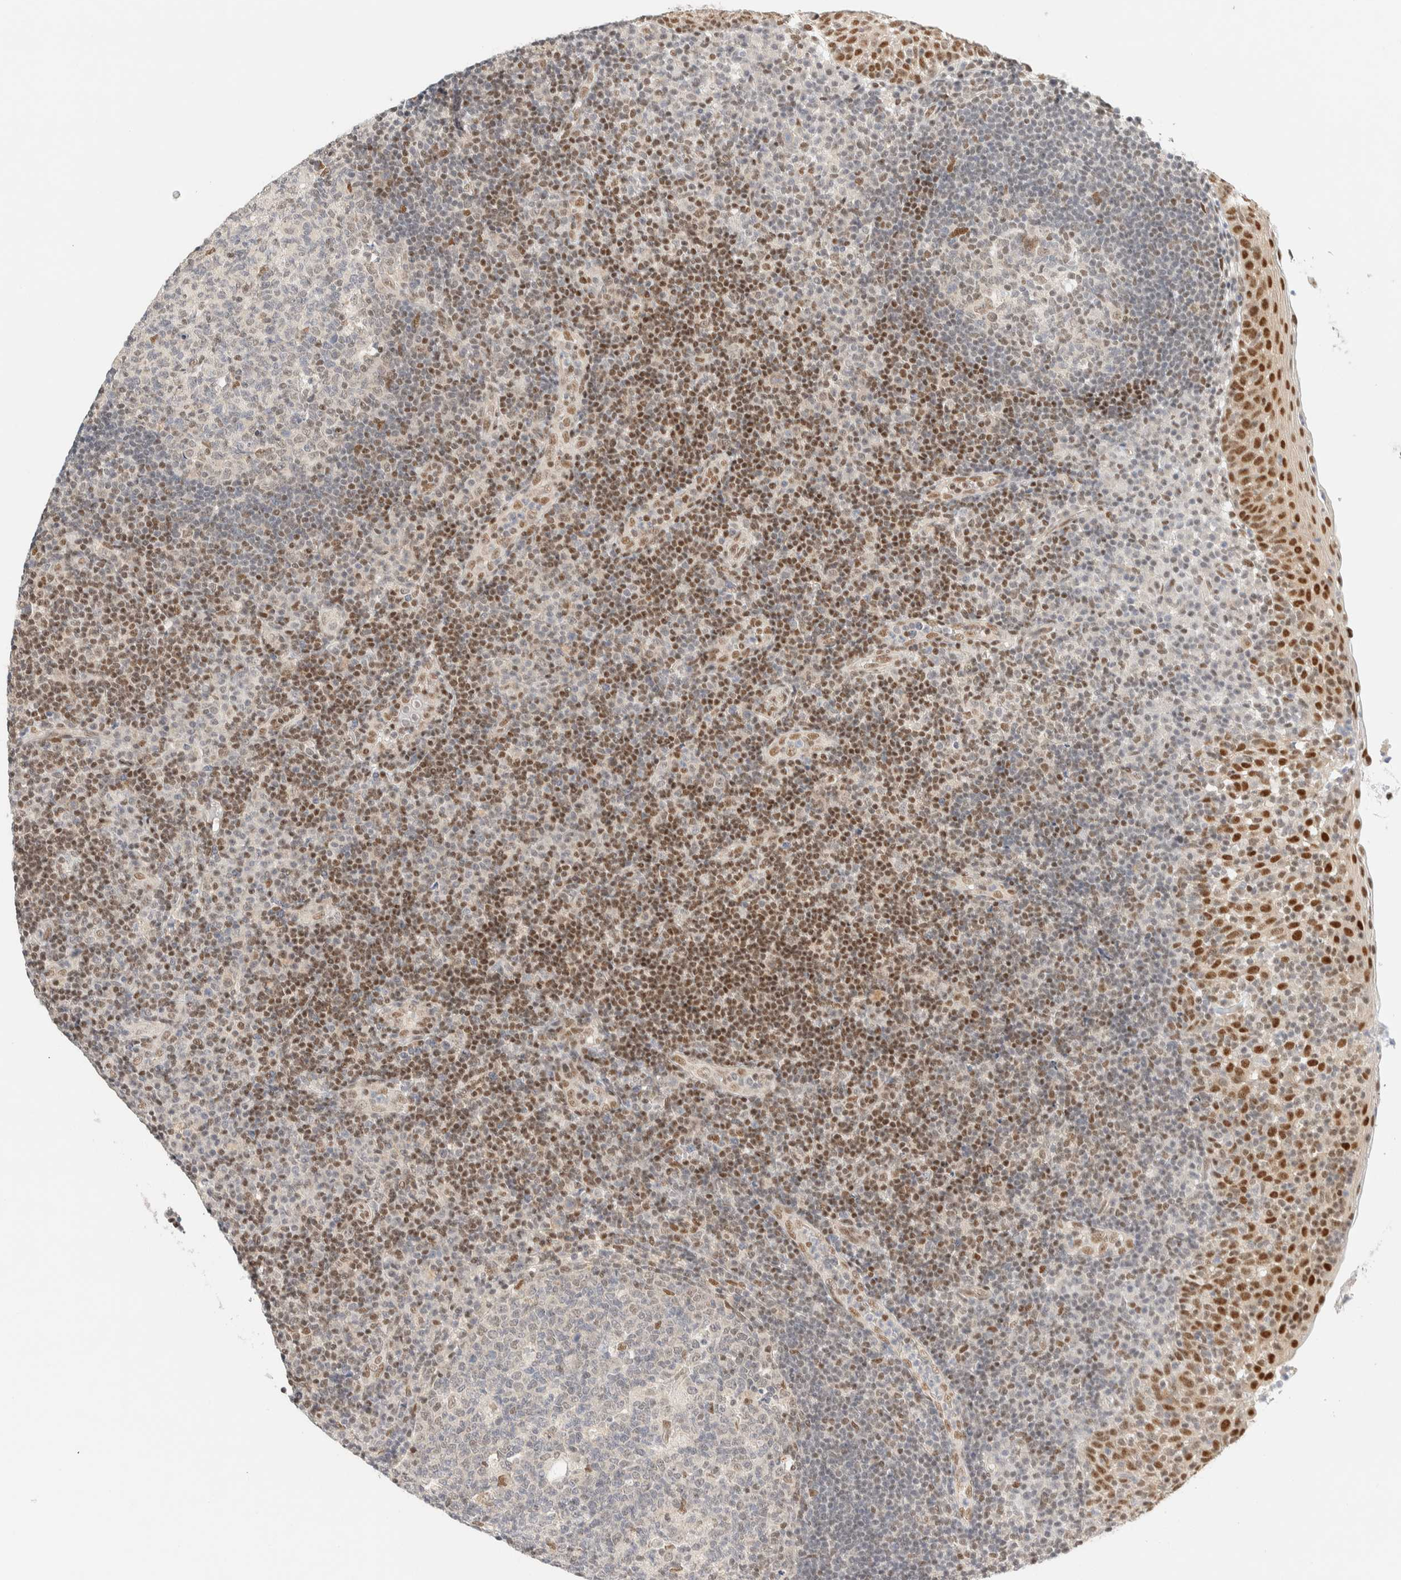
{"staining": {"intensity": "moderate", "quantity": "<25%", "location": "nuclear"}, "tissue": "tonsil", "cell_type": "Germinal center cells", "image_type": "normal", "snomed": [{"axis": "morphology", "description": "Normal tissue, NOS"}, {"axis": "topography", "description": "Tonsil"}], "caption": "Unremarkable tonsil reveals moderate nuclear staining in approximately <25% of germinal center cells, visualized by immunohistochemistry.", "gene": "PYGO2", "patient": {"sex": "female", "age": 40}}